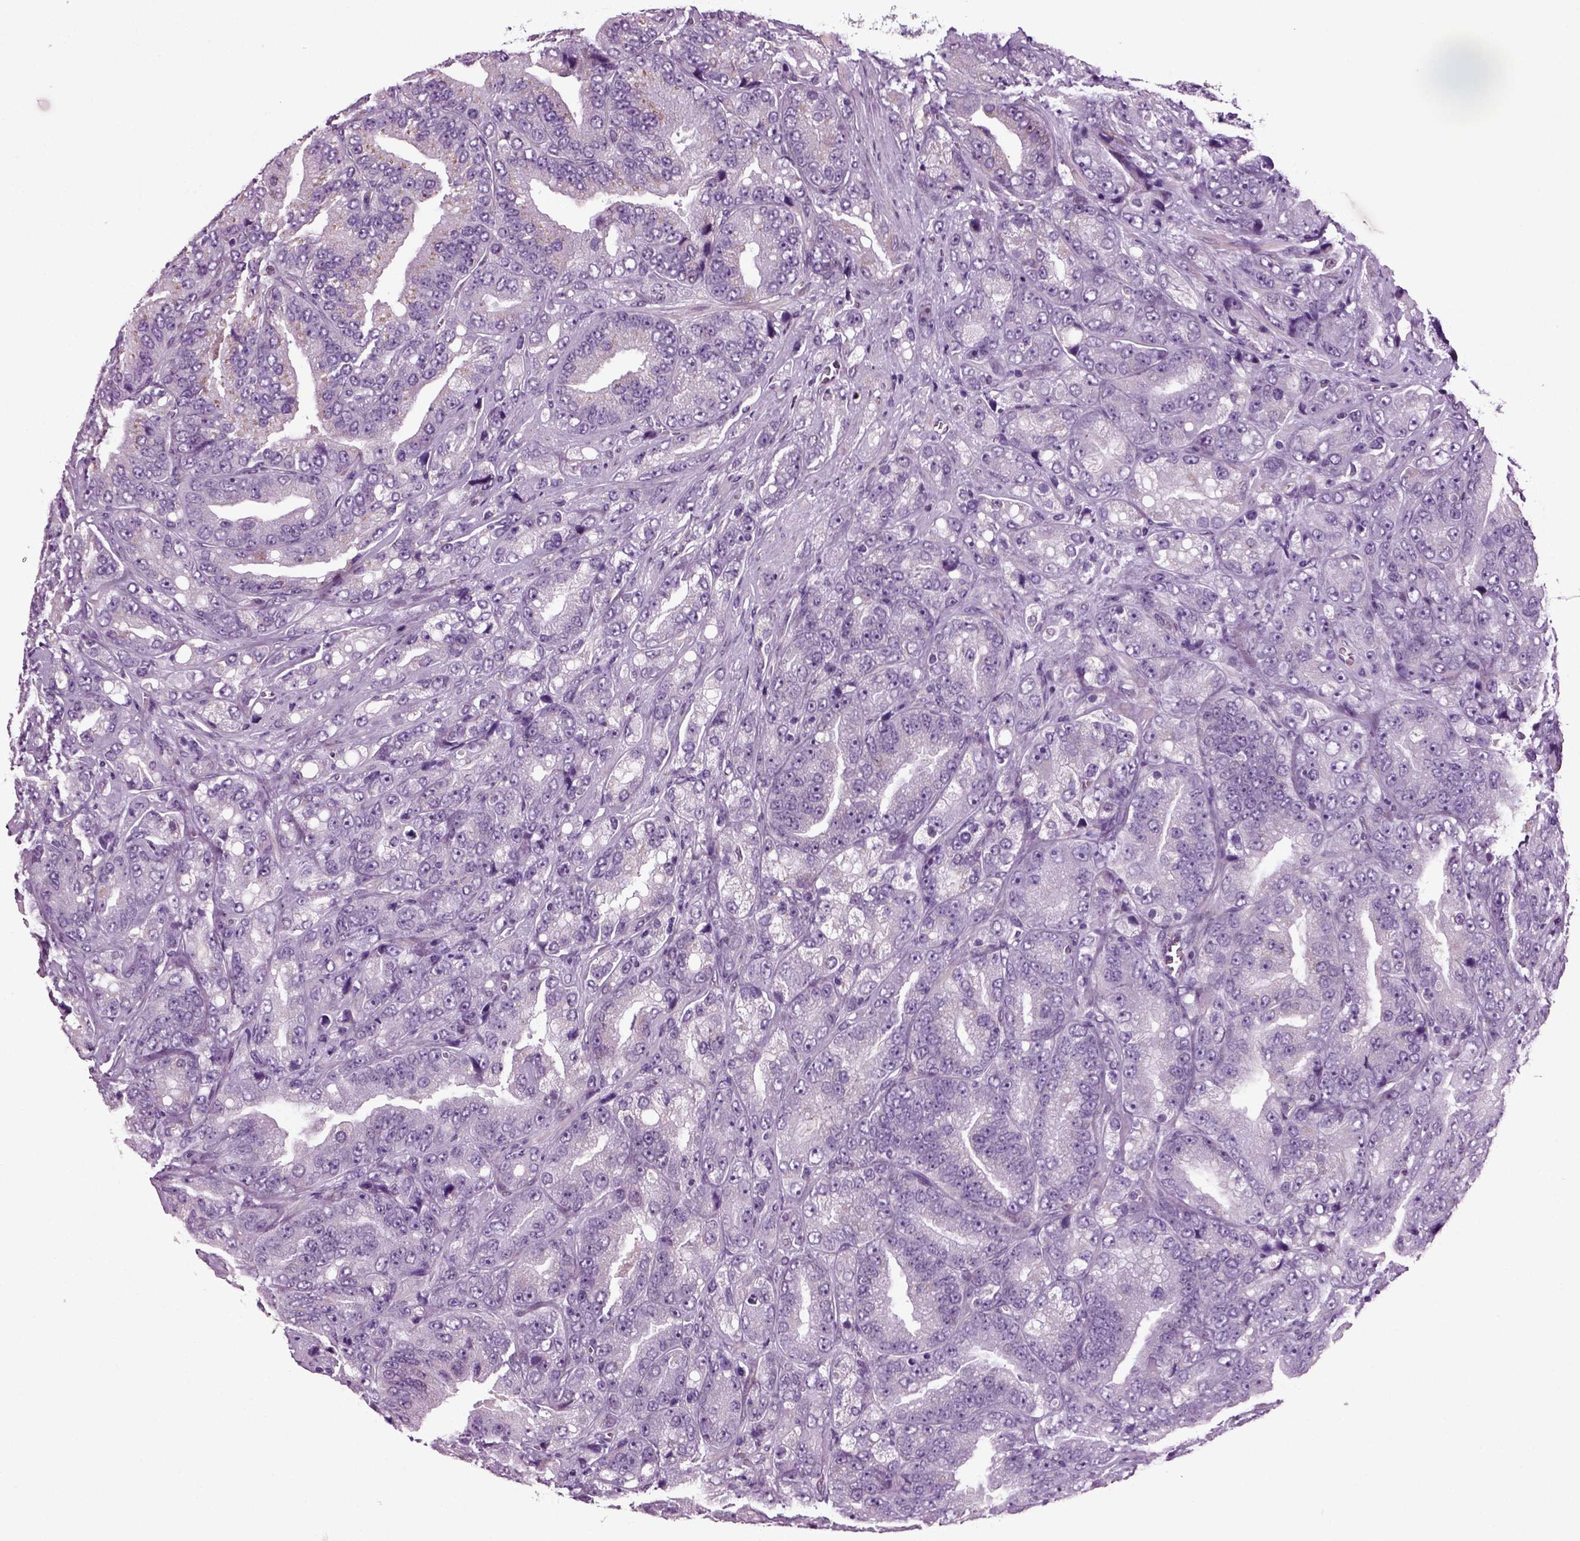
{"staining": {"intensity": "negative", "quantity": "none", "location": "none"}, "tissue": "prostate cancer", "cell_type": "Tumor cells", "image_type": "cancer", "snomed": [{"axis": "morphology", "description": "Adenocarcinoma, NOS"}, {"axis": "topography", "description": "Prostate"}], "caption": "Tumor cells are negative for brown protein staining in adenocarcinoma (prostate). The staining is performed using DAB brown chromogen with nuclei counter-stained in using hematoxylin.", "gene": "ARID3A", "patient": {"sex": "male", "age": 63}}